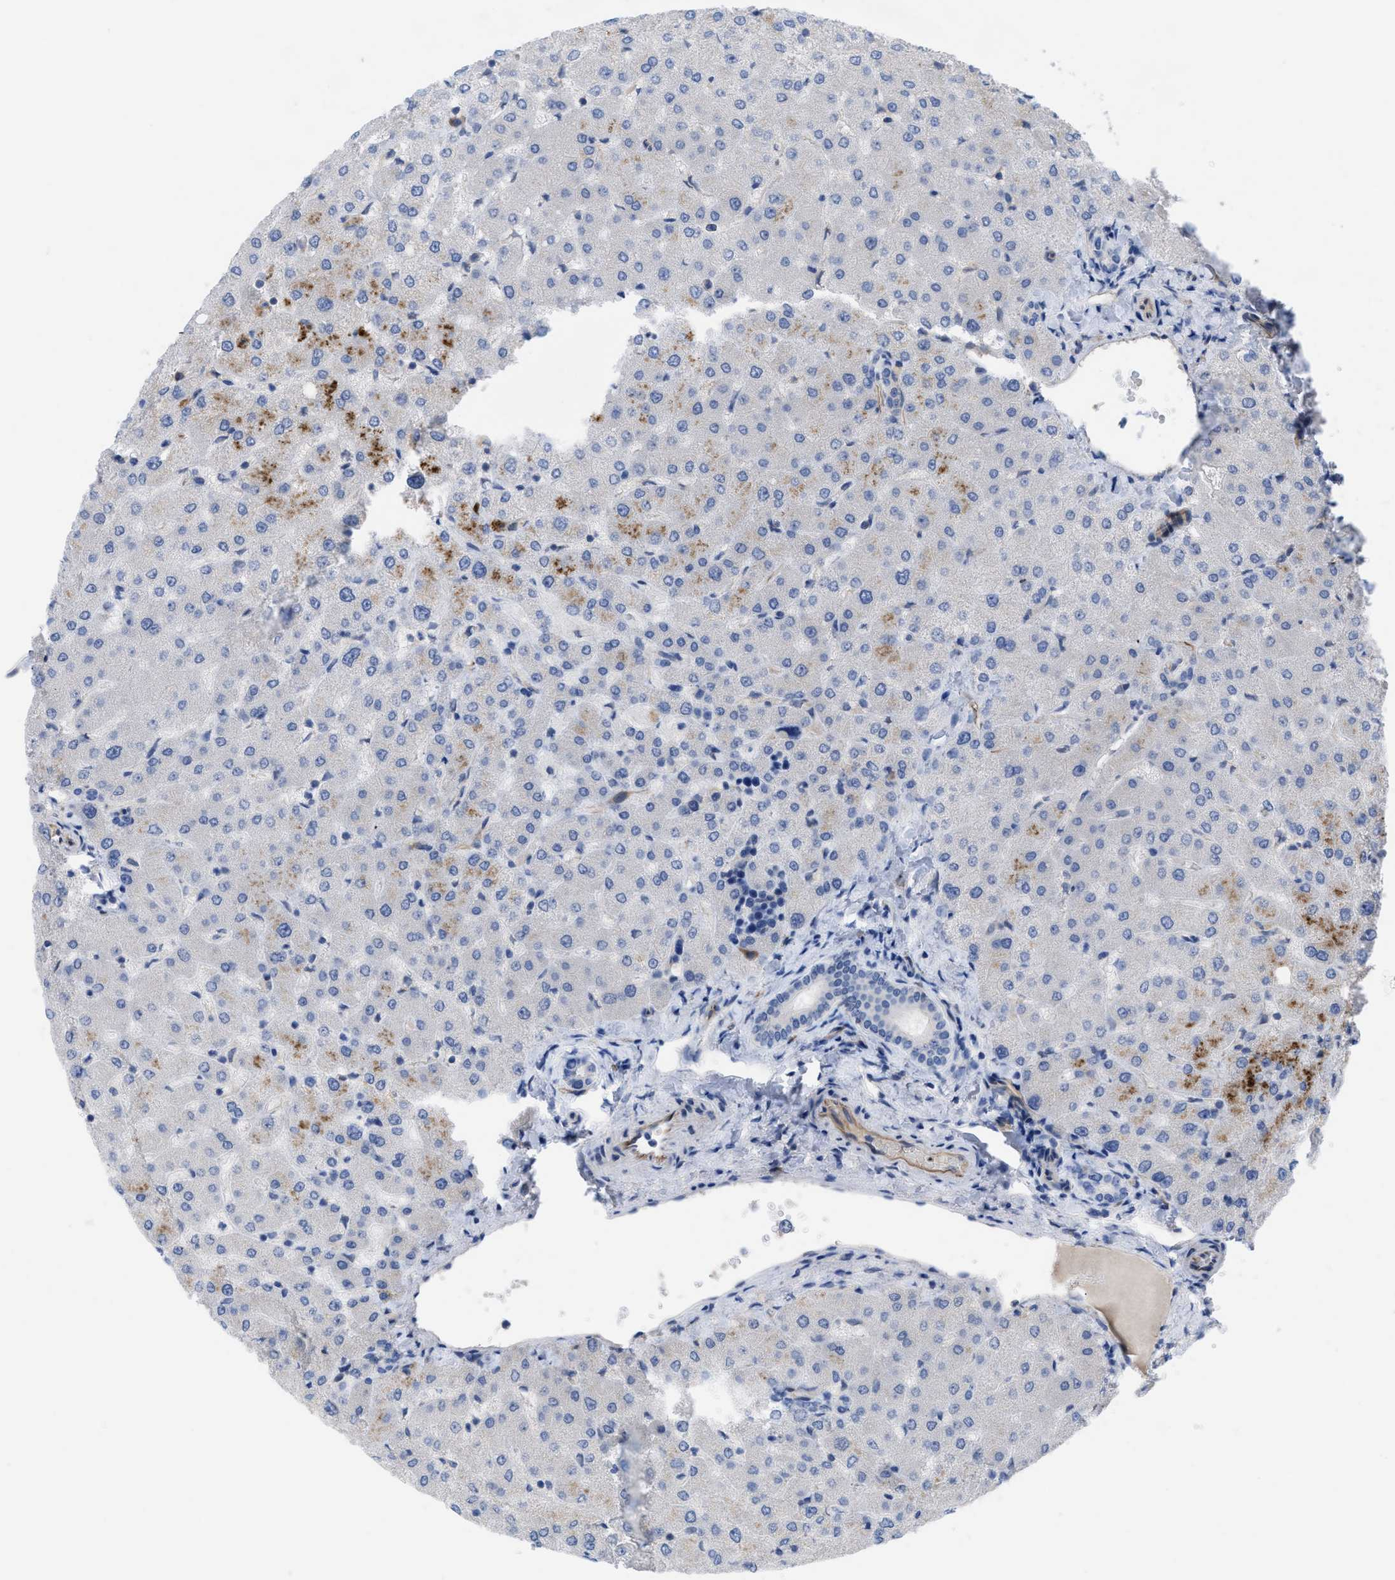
{"staining": {"intensity": "negative", "quantity": "none", "location": "none"}, "tissue": "liver", "cell_type": "Cholangiocytes", "image_type": "normal", "snomed": [{"axis": "morphology", "description": "Normal tissue, NOS"}, {"axis": "topography", "description": "Liver"}], "caption": "This is an immunohistochemistry (IHC) photomicrograph of benign liver. There is no staining in cholangiocytes.", "gene": "IL17RE", "patient": {"sex": "female", "age": 54}}